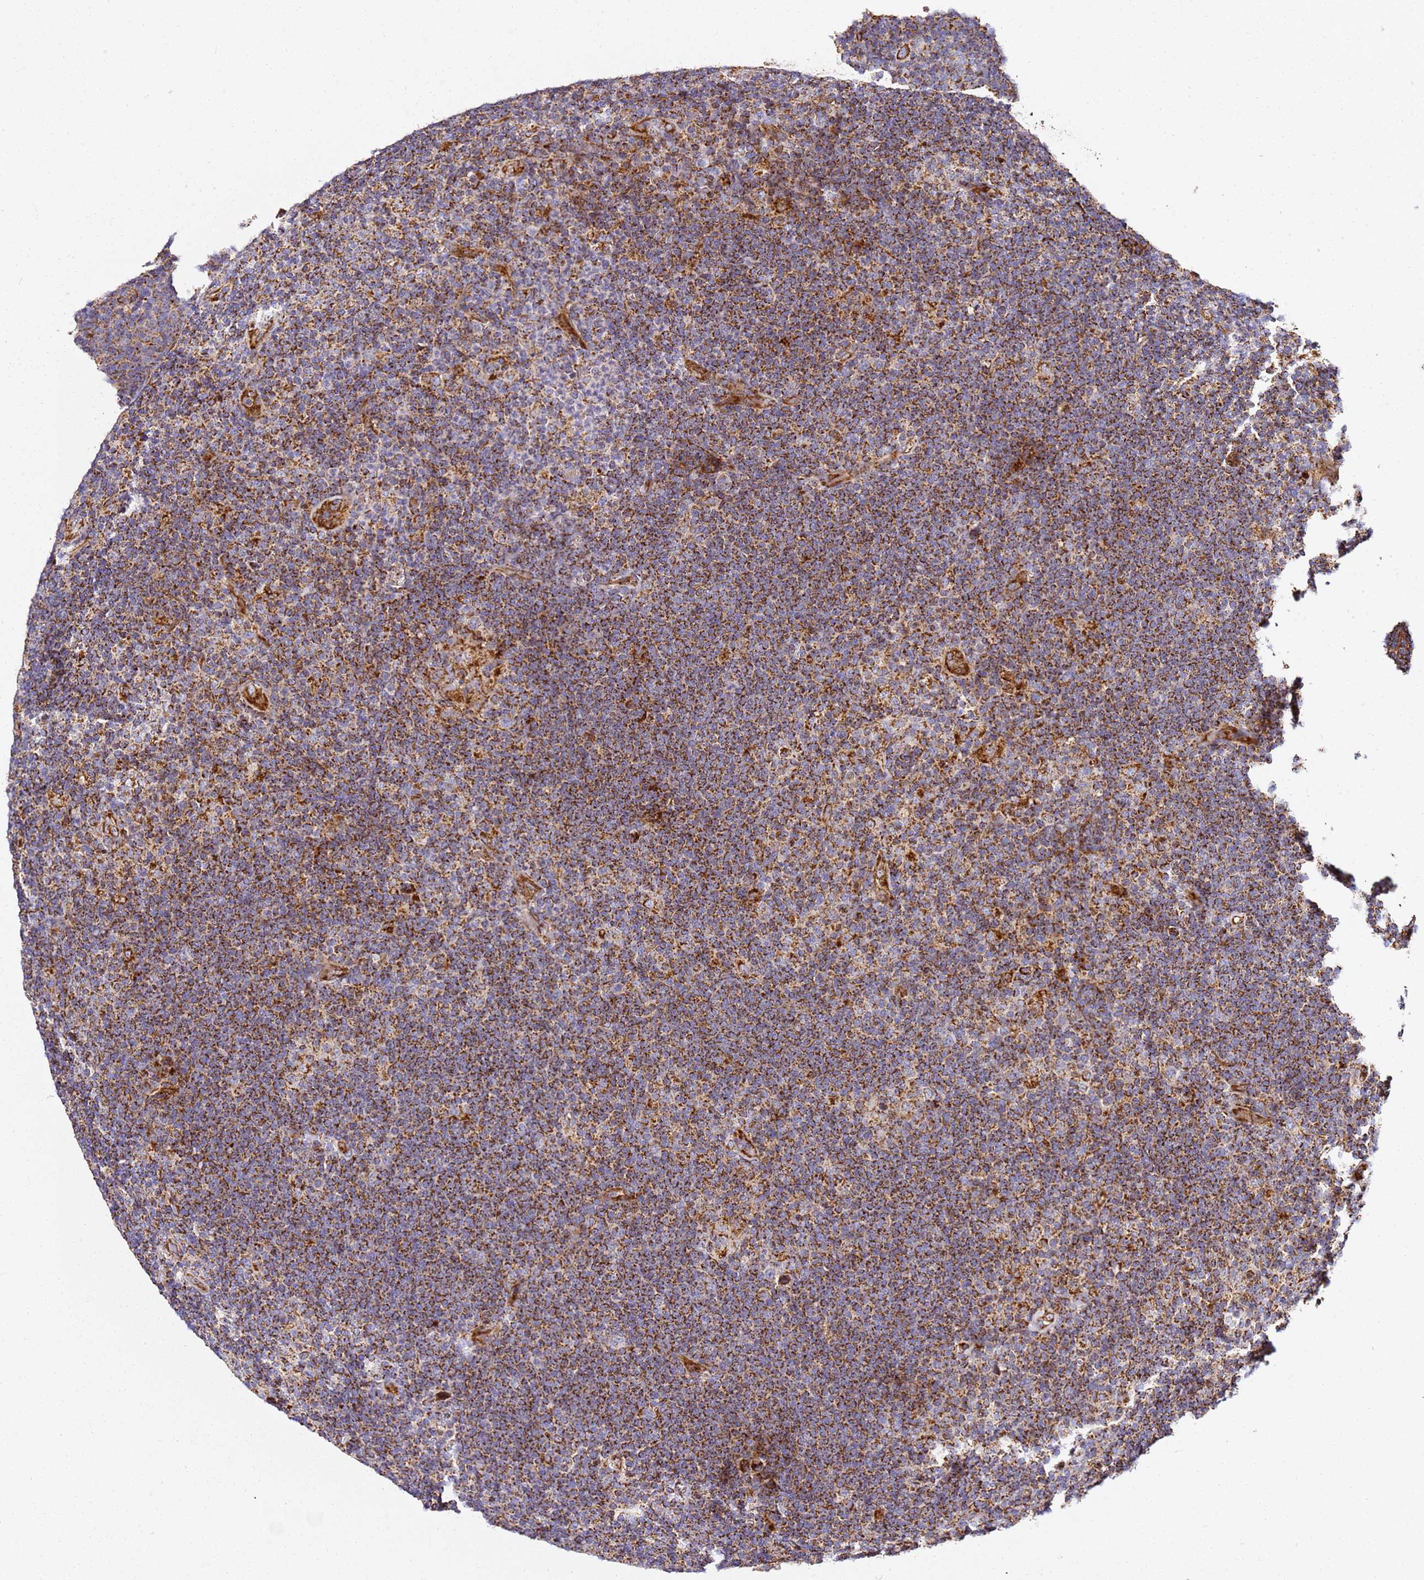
{"staining": {"intensity": "strong", "quantity": ">75%", "location": "cytoplasmic/membranous"}, "tissue": "lymphoma", "cell_type": "Tumor cells", "image_type": "cancer", "snomed": [{"axis": "morphology", "description": "Hodgkin's disease, NOS"}, {"axis": "topography", "description": "Lymph node"}], "caption": "IHC (DAB (3,3'-diaminobenzidine)) staining of Hodgkin's disease demonstrates strong cytoplasmic/membranous protein staining in about >75% of tumor cells. The protein of interest is stained brown, and the nuclei are stained in blue (DAB (3,3'-diaminobenzidine) IHC with brightfield microscopy, high magnification).", "gene": "NDUFA3", "patient": {"sex": "female", "age": 57}}